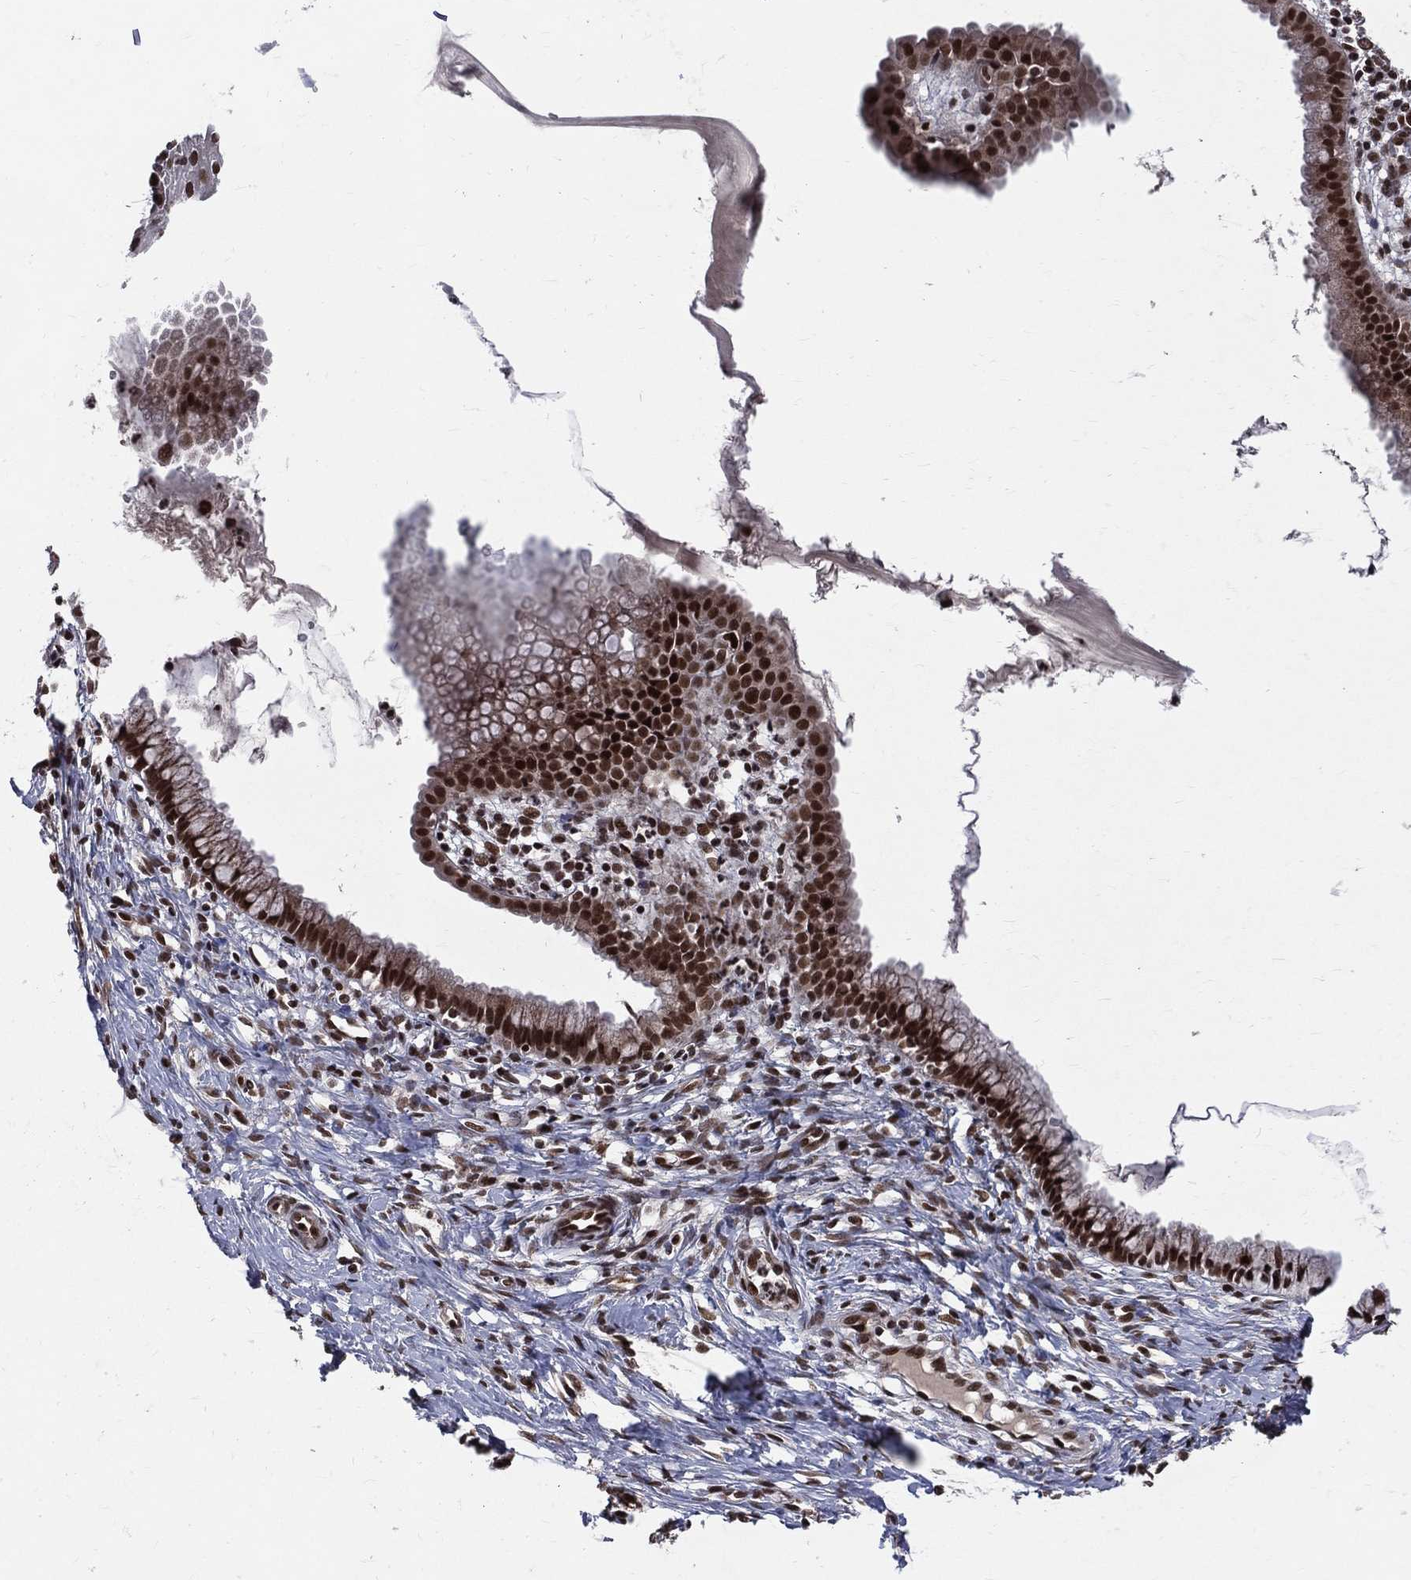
{"staining": {"intensity": "strong", "quantity": ">75%", "location": "nuclear"}, "tissue": "cervix", "cell_type": "Glandular cells", "image_type": "normal", "snomed": [{"axis": "morphology", "description": "Normal tissue, NOS"}, {"axis": "topography", "description": "Cervix"}], "caption": "Brown immunohistochemical staining in benign cervix shows strong nuclear staining in approximately >75% of glandular cells.", "gene": "SMC3", "patient": {"sex": "female", "age": 39}}